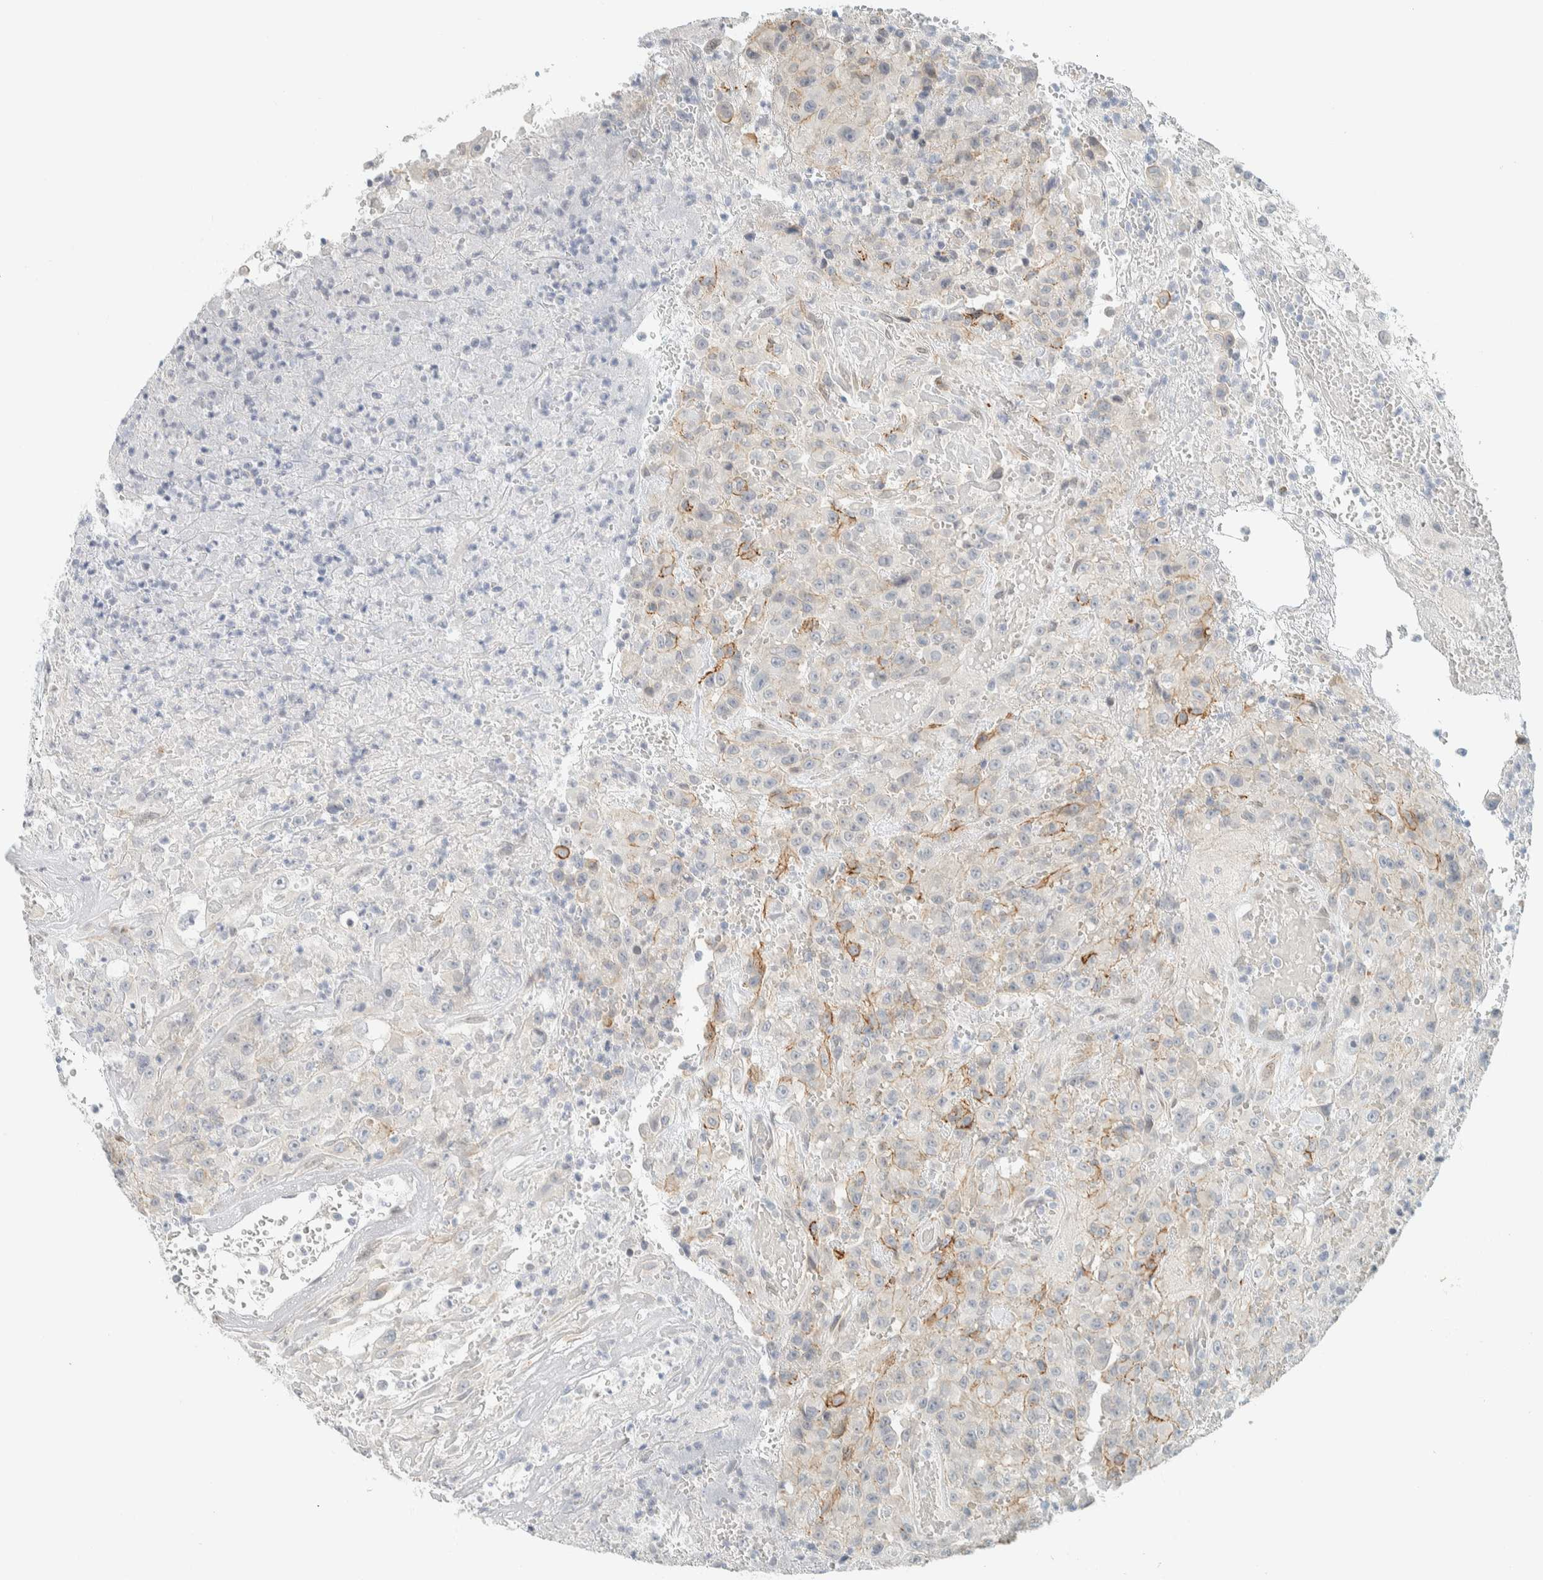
{"staining": {"intensity": "weak", "quantity": "<25%", "location": "cytoplasmic/membranous"}, "tissue": "urothelial cancer", "cell_type": "Tumor cells", "image_type": "cancer", "snomed": [{"axis": "morphology", "description": "Urothelial carcinoma, High grade"}, {"axis": "topography", "description": "Urinary bladder"}], "caption": "An immunohistochemistry image of urothelial cancer is shown. There is no staining in tumor cells of urothelial cancer. The staining is performed using DAB brown chromogen with nuclei counter-stained in using hematoxylin.", "gene": "C1QTNF12", "patient": {"sex": "male", "age": 46}}